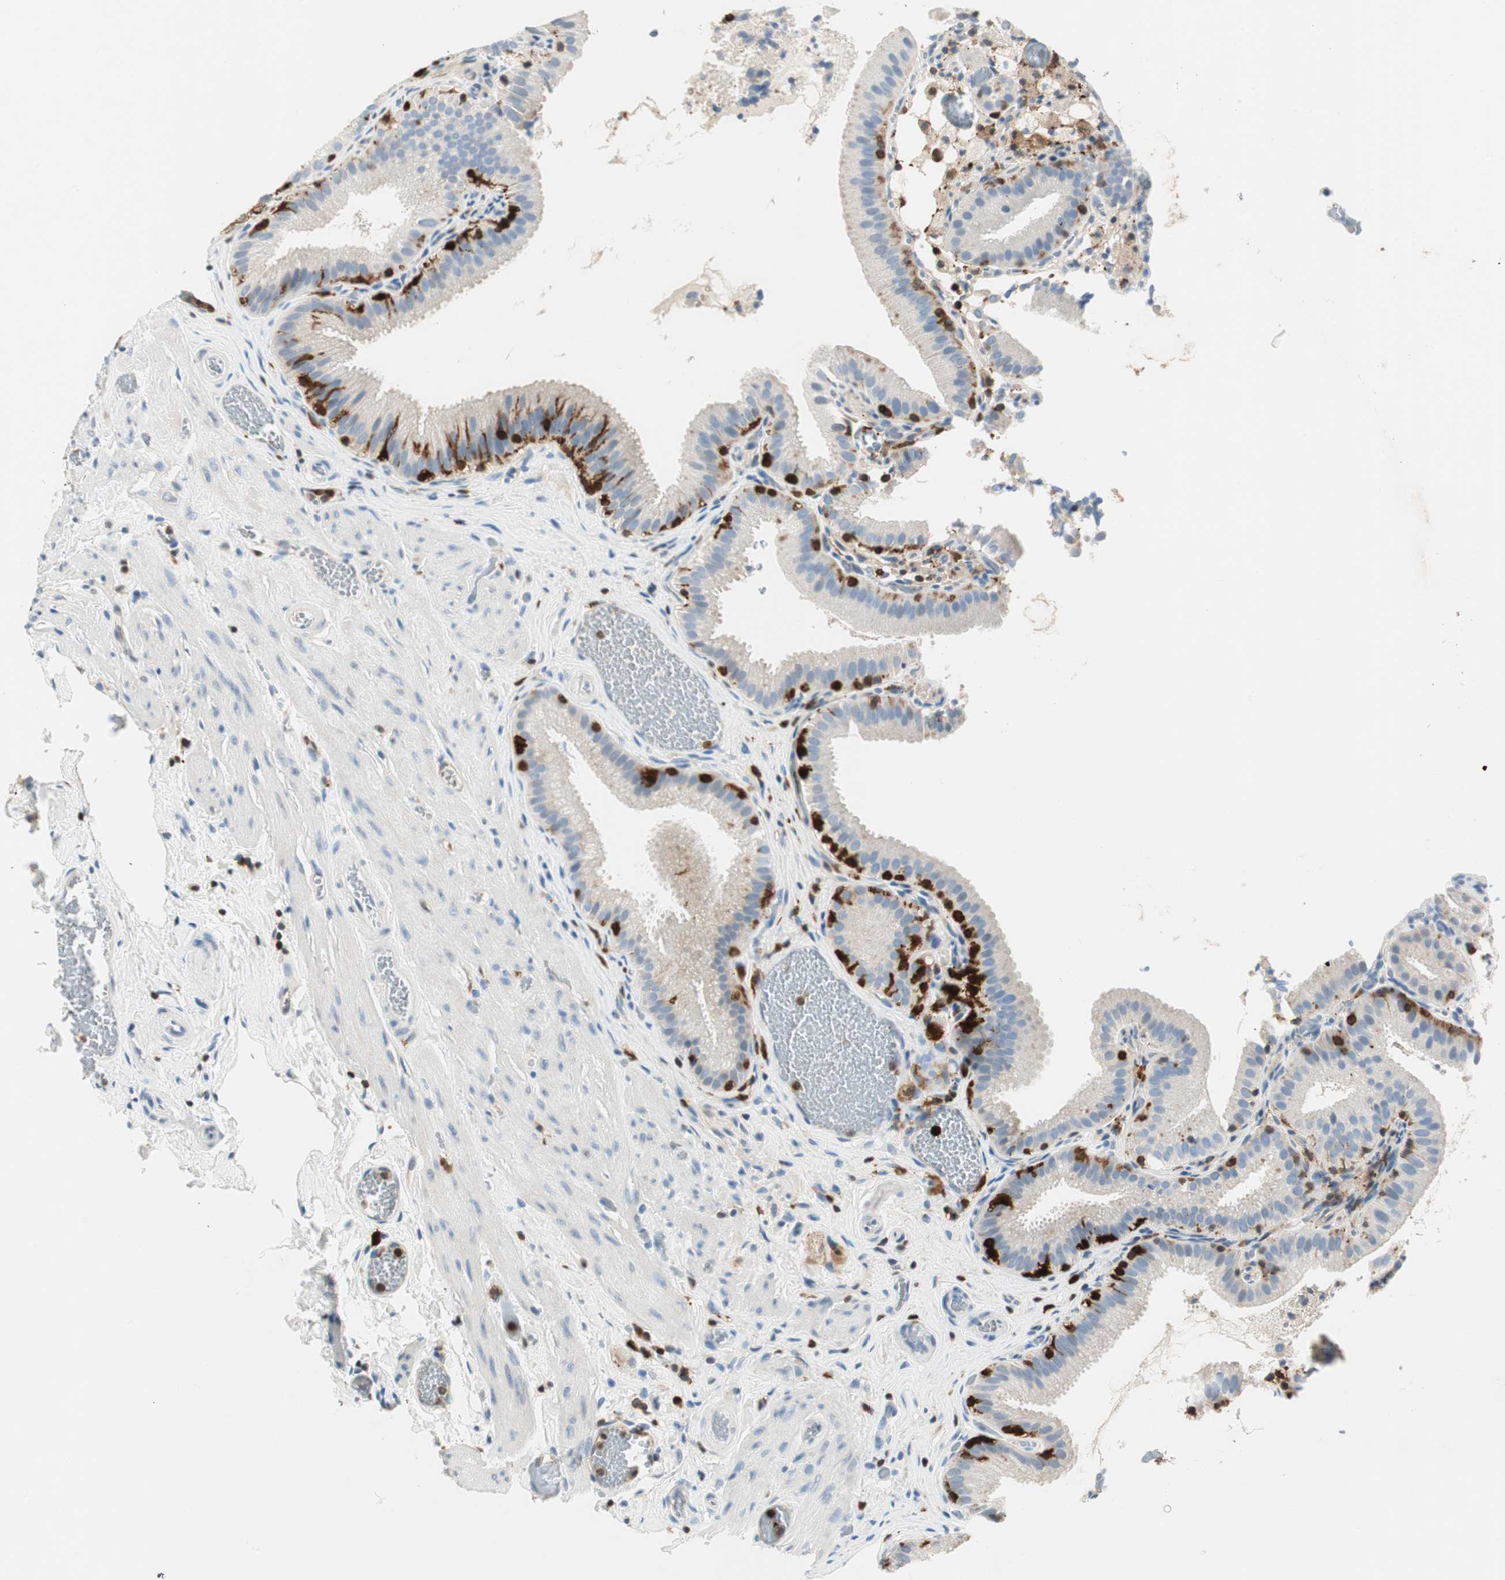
{"staining": {"intensity": "moderate", "quantity": "<25%", "location": "cytoplasmic/membranous"}, "tissue": "gallbladder", "cell_type": "Glandular cells", "image_type": "normal", "snomed": [{"axis": "morphology", "description": "Normal tissue, NOS"}, {"axis": "topography", "description": "Gallbladder"}], "caption": "Immunohistochemistry of normal human gallbladder shows low levels of moderate cytoplasmic/membranous positivity in approximately <25% of glandular cells. The staining was performed using DAB to visualize the protein expression in brown, while the nuclei were stained in blue with hematoxylin (Magnification: 20x).", "gene": "COTL1", "patient": {"sex": "male", "age": 54}}